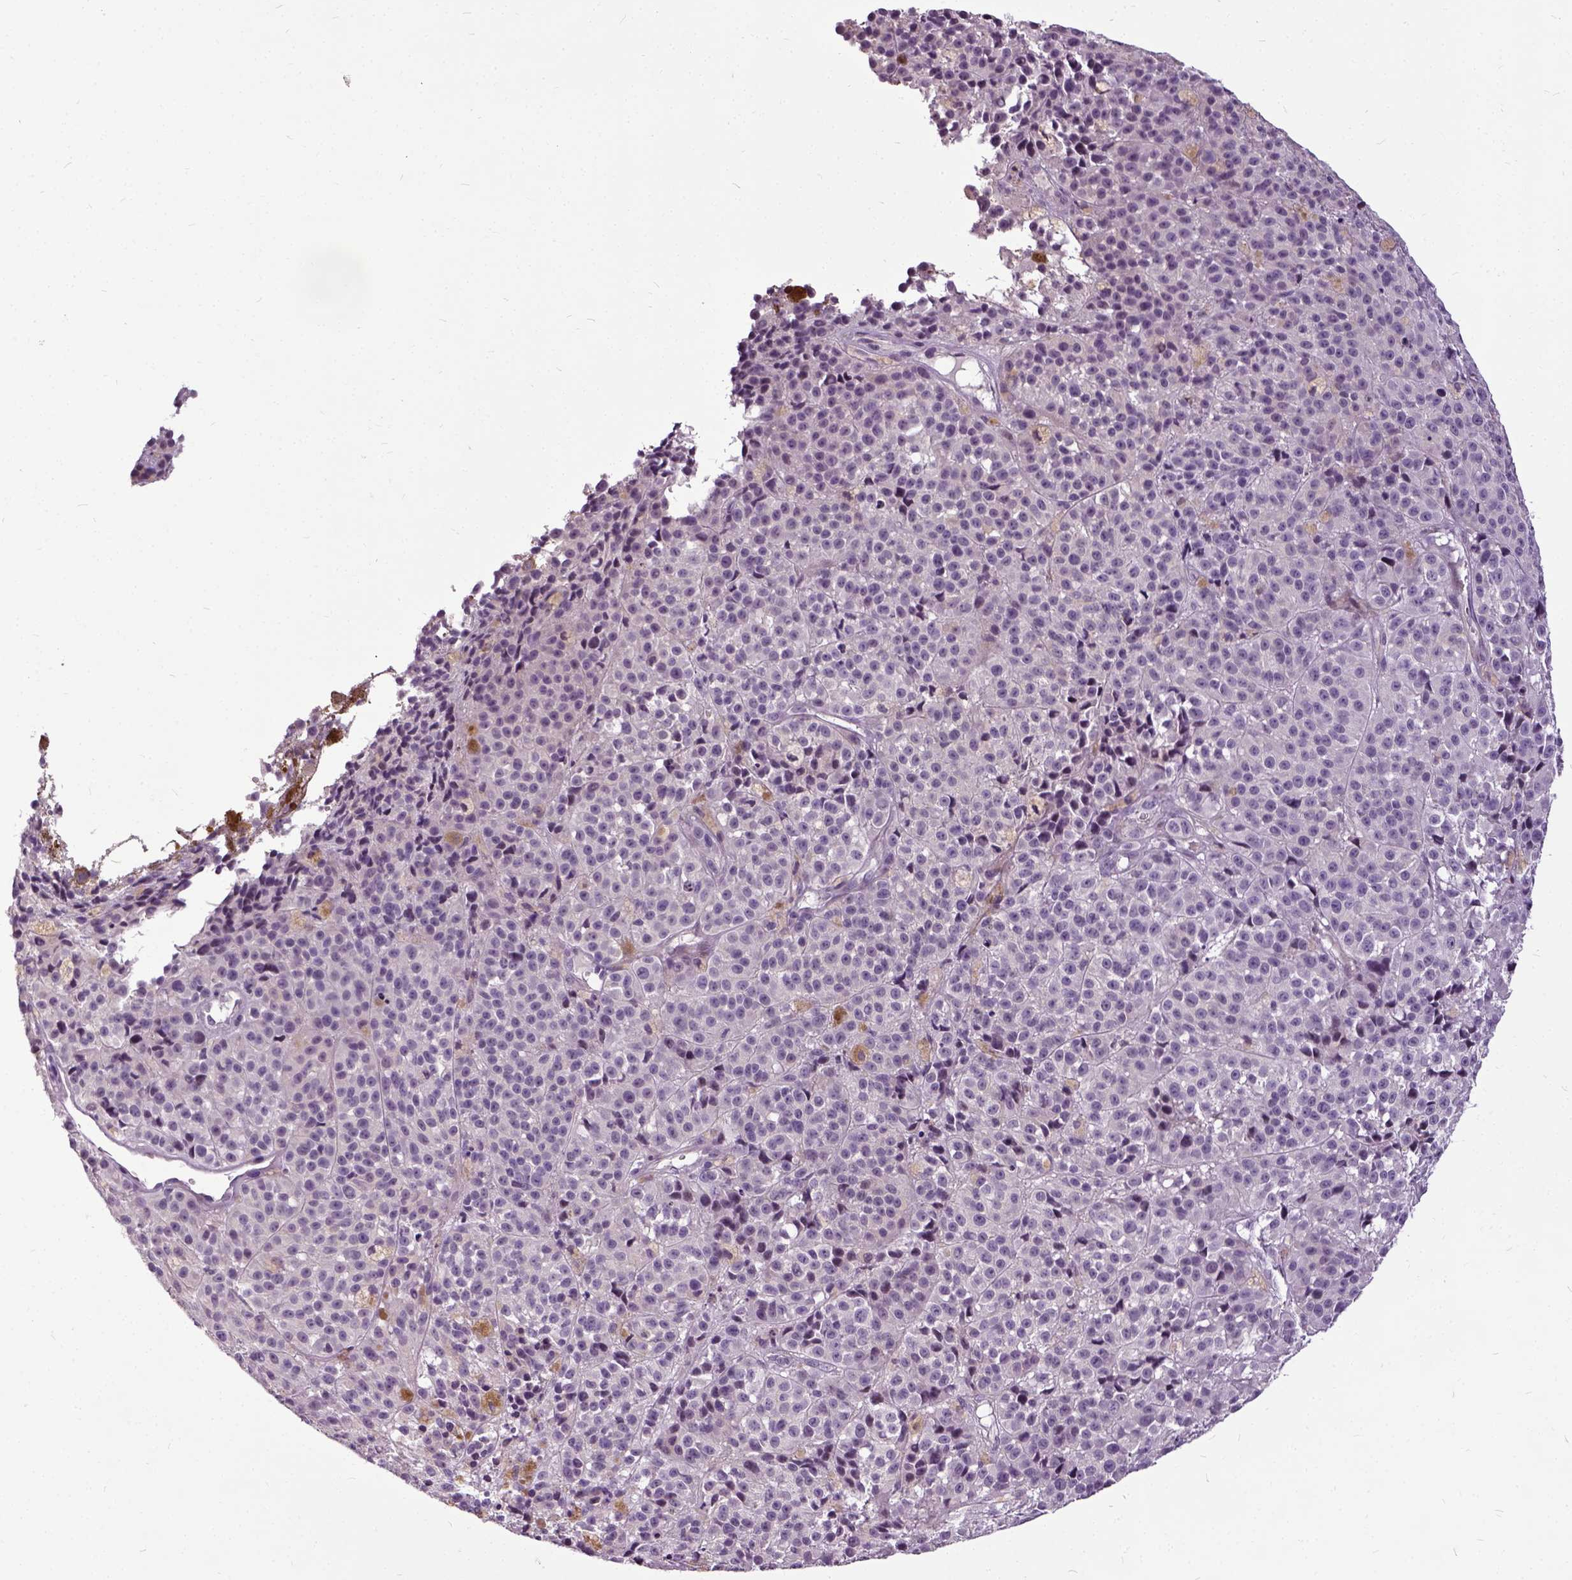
{"staining": {"intensity": "negative", "quantity": "none", "location": "none"}, "tissue": "melanoma", "cell_type": "Tumor cells", "image_type": "cancer", "snomed": [{"axis": "morphology", "description": "Malignant melanoma, NOS"}, {"axis": "topography", "description": "Skin"}], "caption": "Immunohistochemical staining of human malignant melanoma demonstrates no significant expression in tumor cells.", "gene": "ILRUN", "patient": {"sex": "female", "age": 58}}